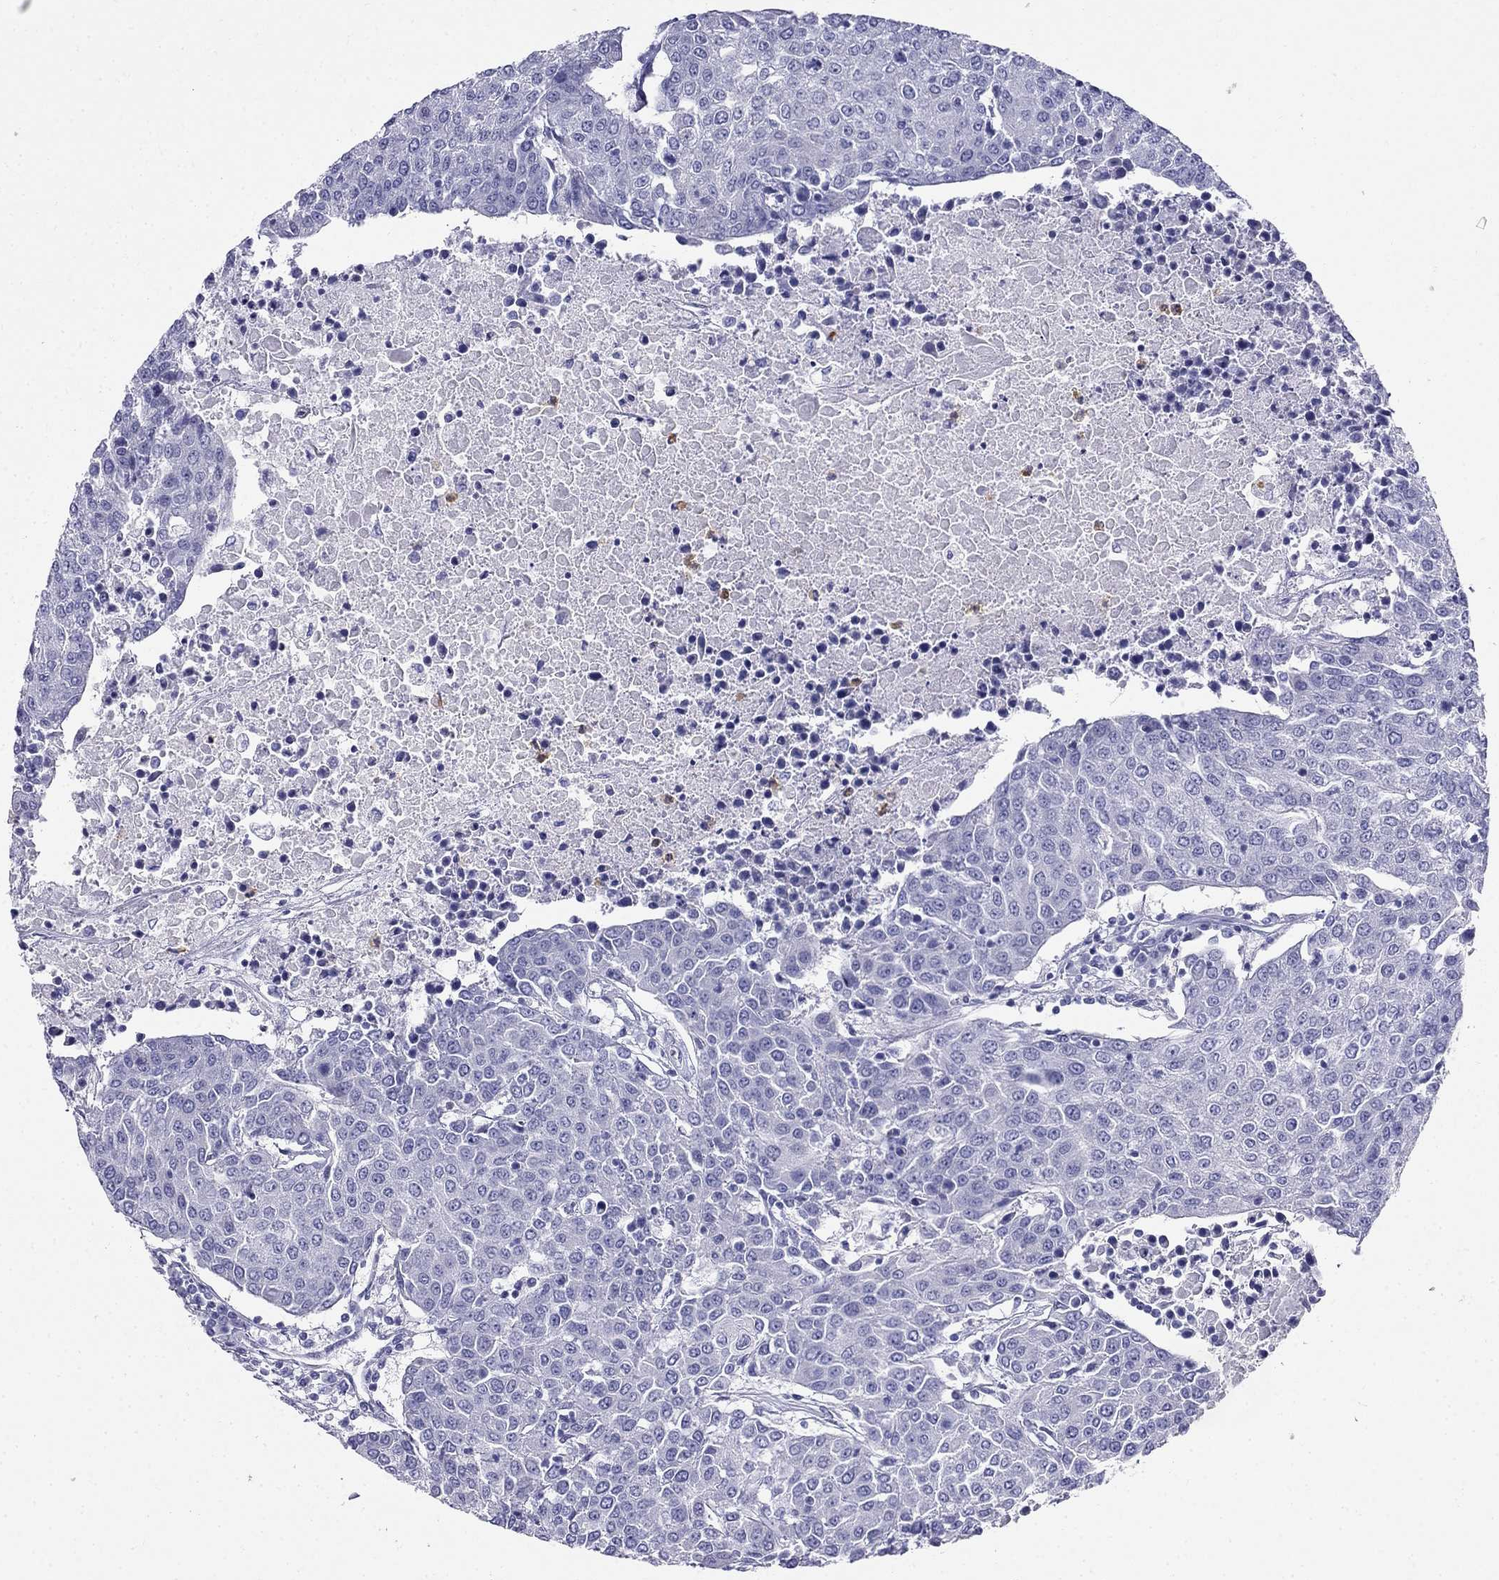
{"staining": {"intensity": "negative", "quantity": "none", "location": "none"}, "tissue": "urothelial cancer", "cell_type": "Tumor cells", "image_type": "cancer", "snomed": [{"axis": "morphology", "description": "Urothelial carcinoma, High grade"}, {"axis": "topography", "description": "Urinary bladder"}], "caption": "Tumor cells are negative for protein expression in human high-grade urothelial carcinoma.", "gene": "PPP1R36", "patient": {"sex": "female", "age": 85}}